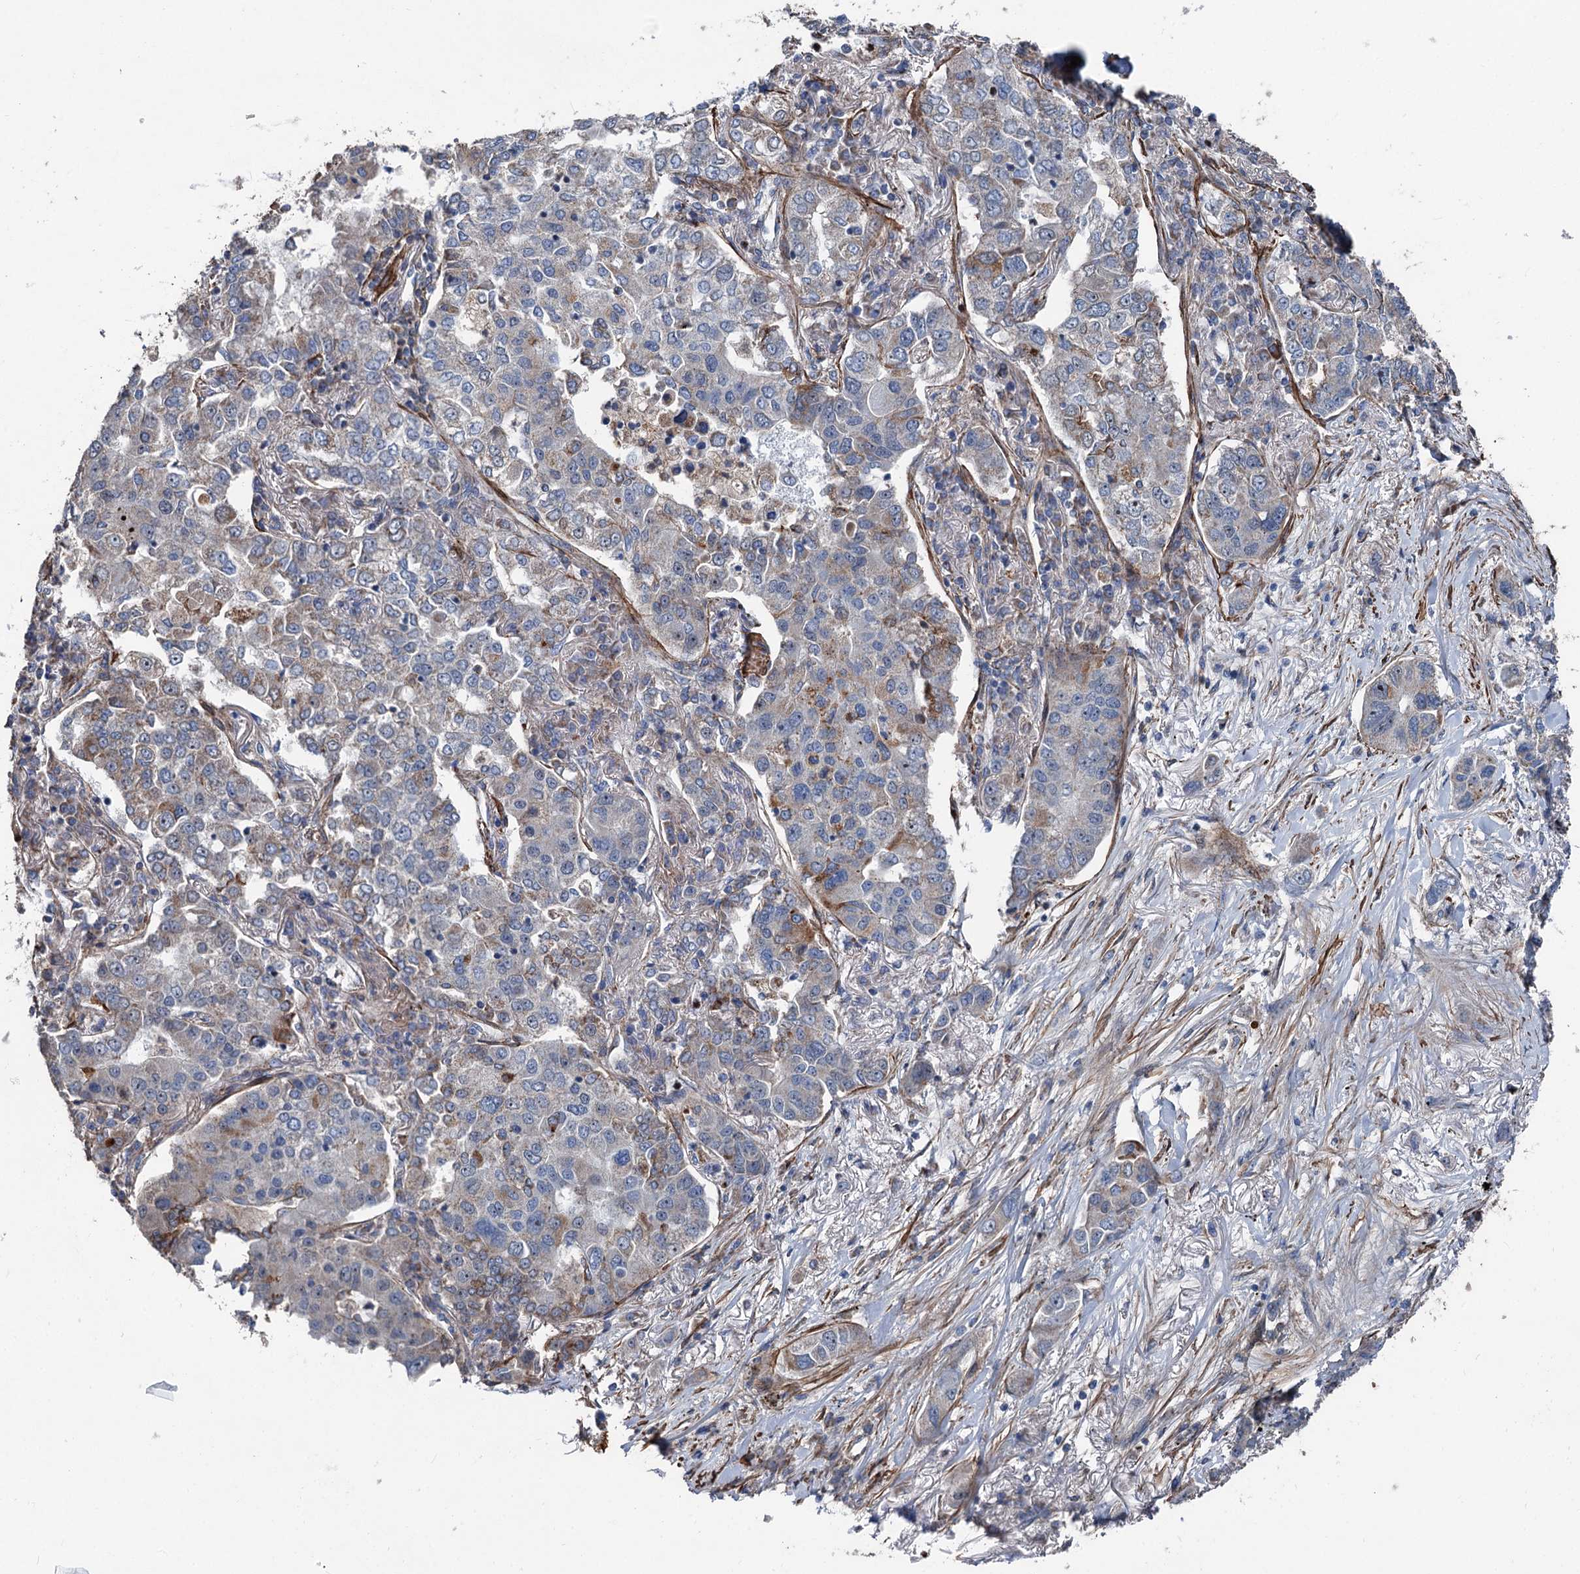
{"staining": {"intensity": "moderate", "quantity": "<25%", "location": "cytoplasmic/membranous"}, "tissue": "lung cancer", "cell_type": "Tumor cells", "image_type": "cancer", "snomed": [{"axis": "morphology", "description": "Adenocarcinoma, NOS"}, {"axis": "topography", "description": "Lung"}], "caption": "Human lung adenocarcinoma stained with a brown dye displays moderate cytoplasmic/membranous positive staining in approximately <25% of tumor cells.", "gene": "DDIAS", "patient": {"sex": "male", "age": 49}}